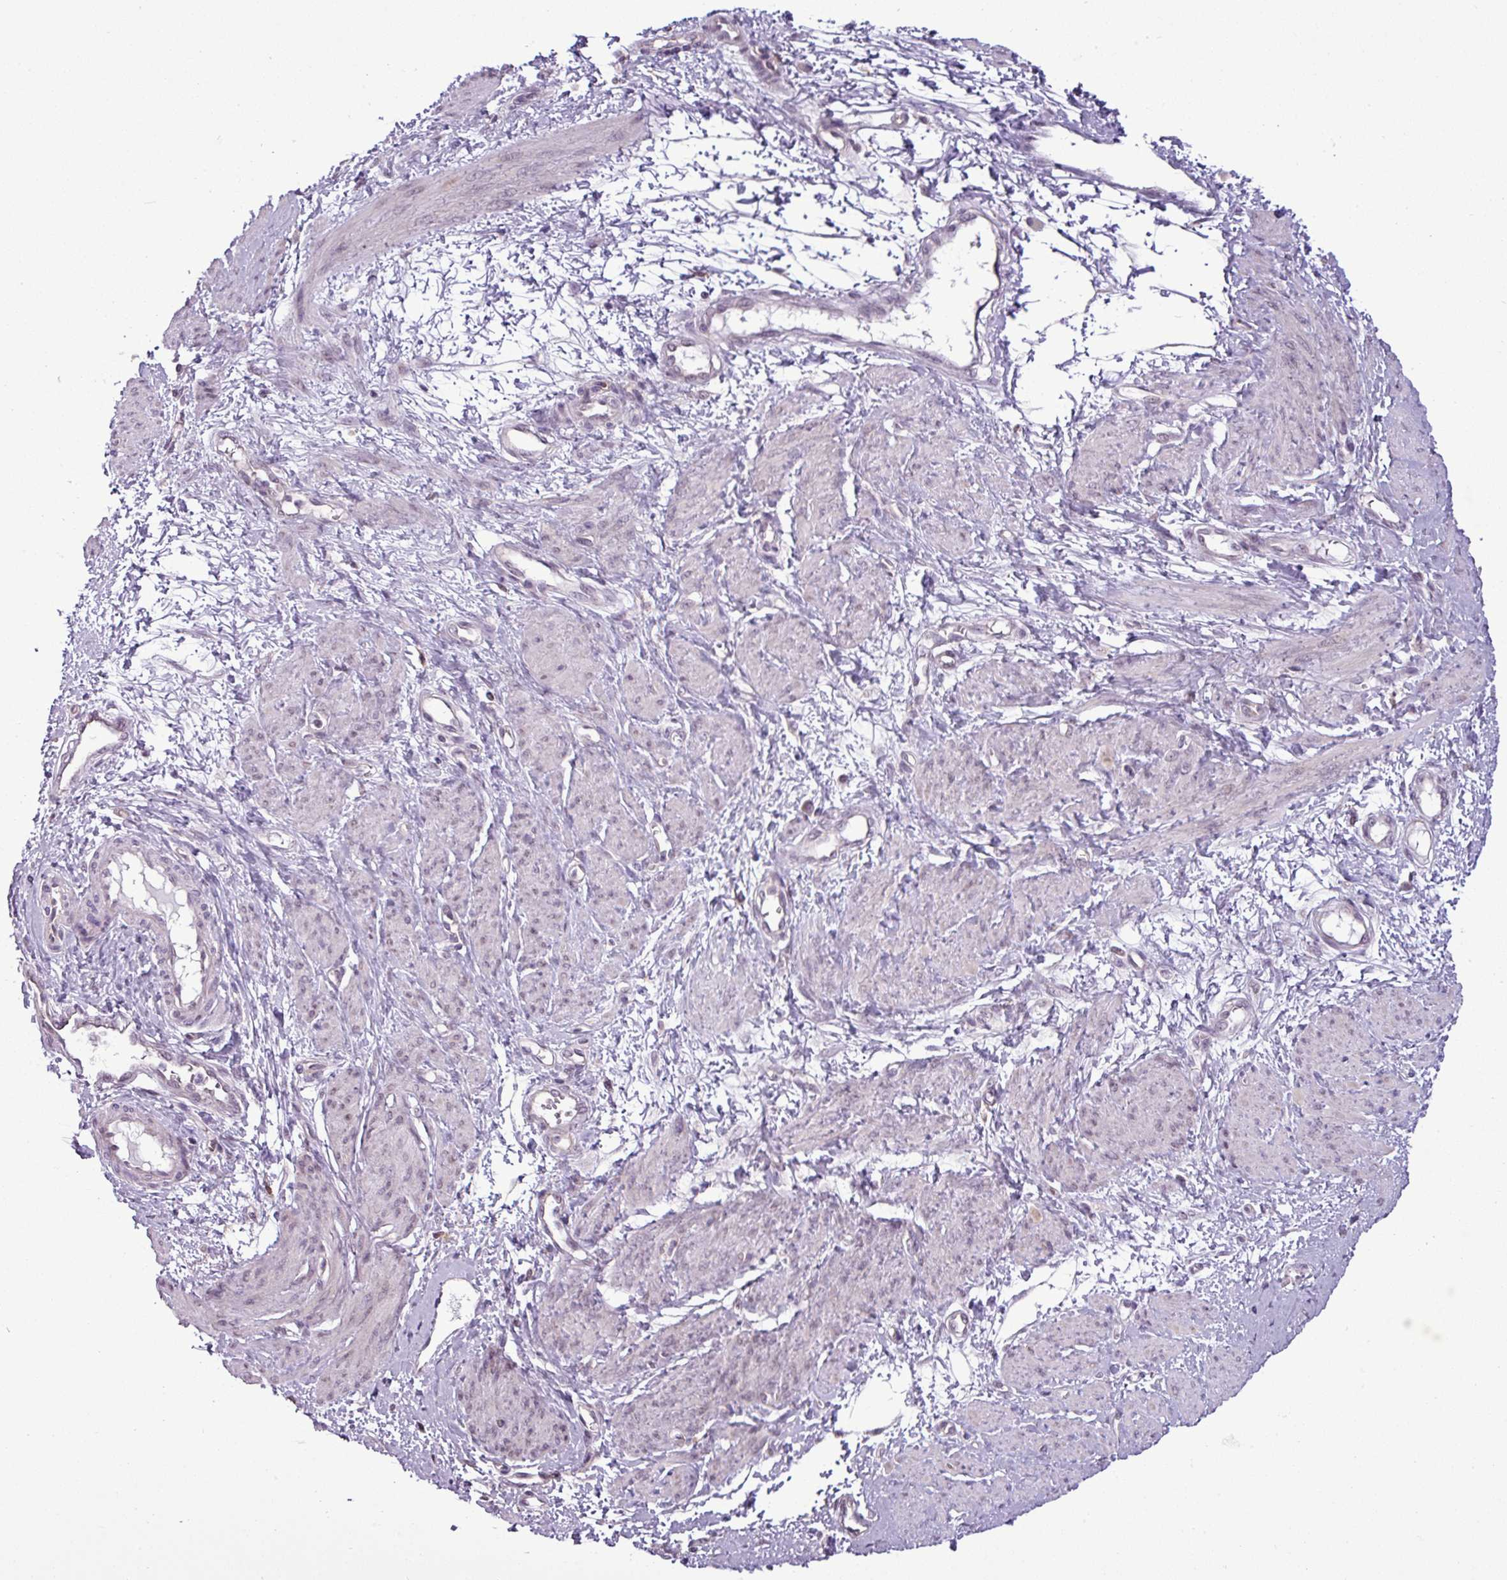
{"staining": {"intensity": "negative", "quantity": "none", "location": "none"}, "tissue": "smooth muscle", "cell_type": "Smooth muscle cells", "image_type": "normal", "snomed": [{"axis": "morphology", "description": "Normal tissue, NOS"}, {"axis": "topography", "description": "Smooth muscle"}, {"axis": "topography", "description": "Uterus"}], "caption": "Immunohistochemical staining of normal human smooth muscle shows no significant positivity in smooth muscle cells. (DAB immunohistochemistry (IHC) visualized using brightfield microscopy, high magnification).", "gene": "GPT2", "patient": {"sex": "female", "age": 39}}